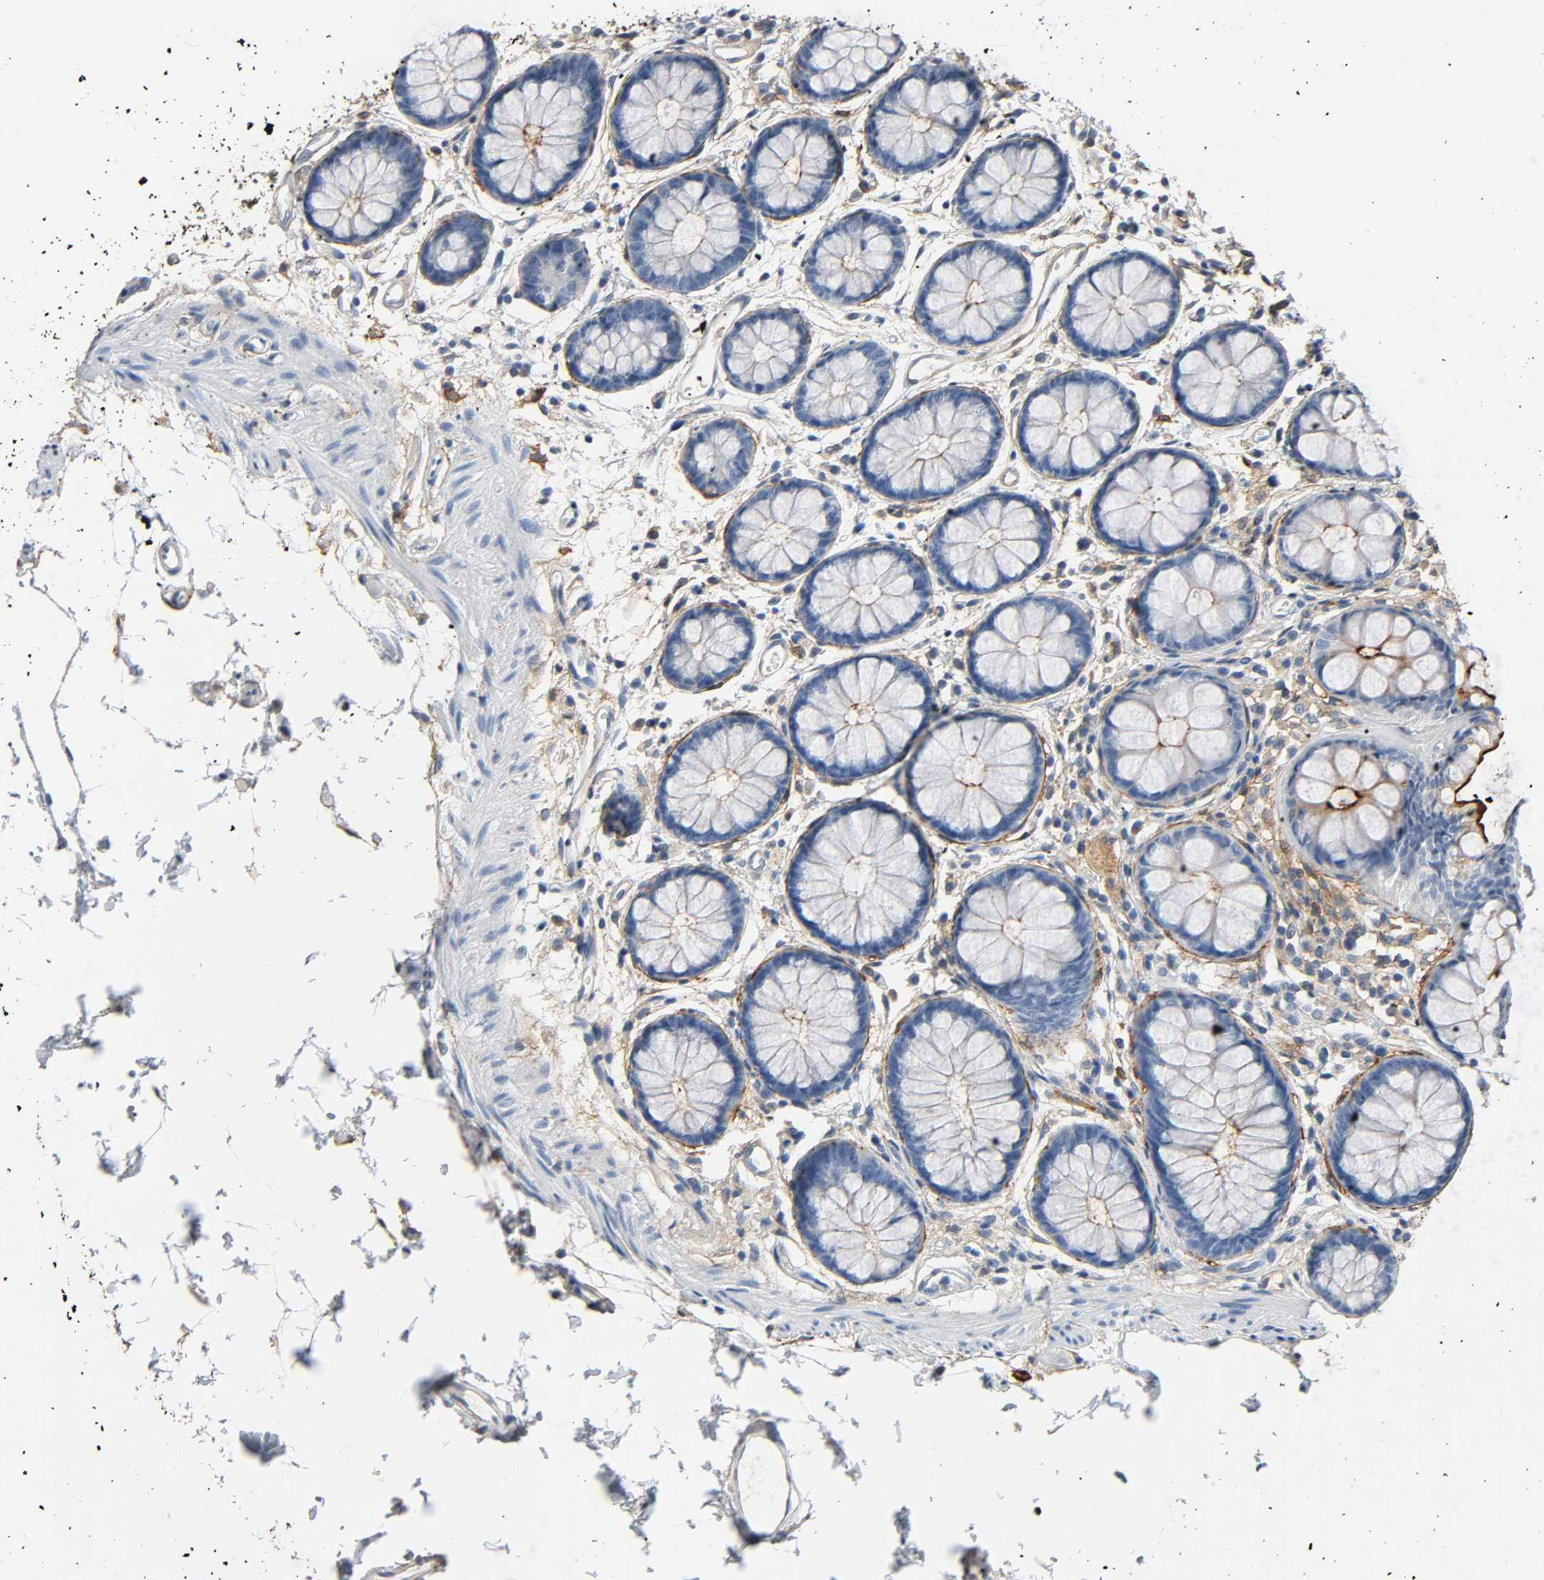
{"staining": {"intensity": "moderate", "quantity": "<25%", "location": "cytoplasmic/membranous"}, "tissue": "rectum", "cell_type": "Glandular cells", "image_type": "normal", "snomed": [{"axis": "morphology", "description": "Normal tissue, NOS"}, {"axis": "topography", "description": "Rectum"}], "caption": "Unremarkable rectum reveals moderate cytoplasmic/membranous positivity in about <25% of glandular cells, visualized by immunohistochemistry.", "gene": "ANPEP", "patient": {"sex": "female", "age": 66}}